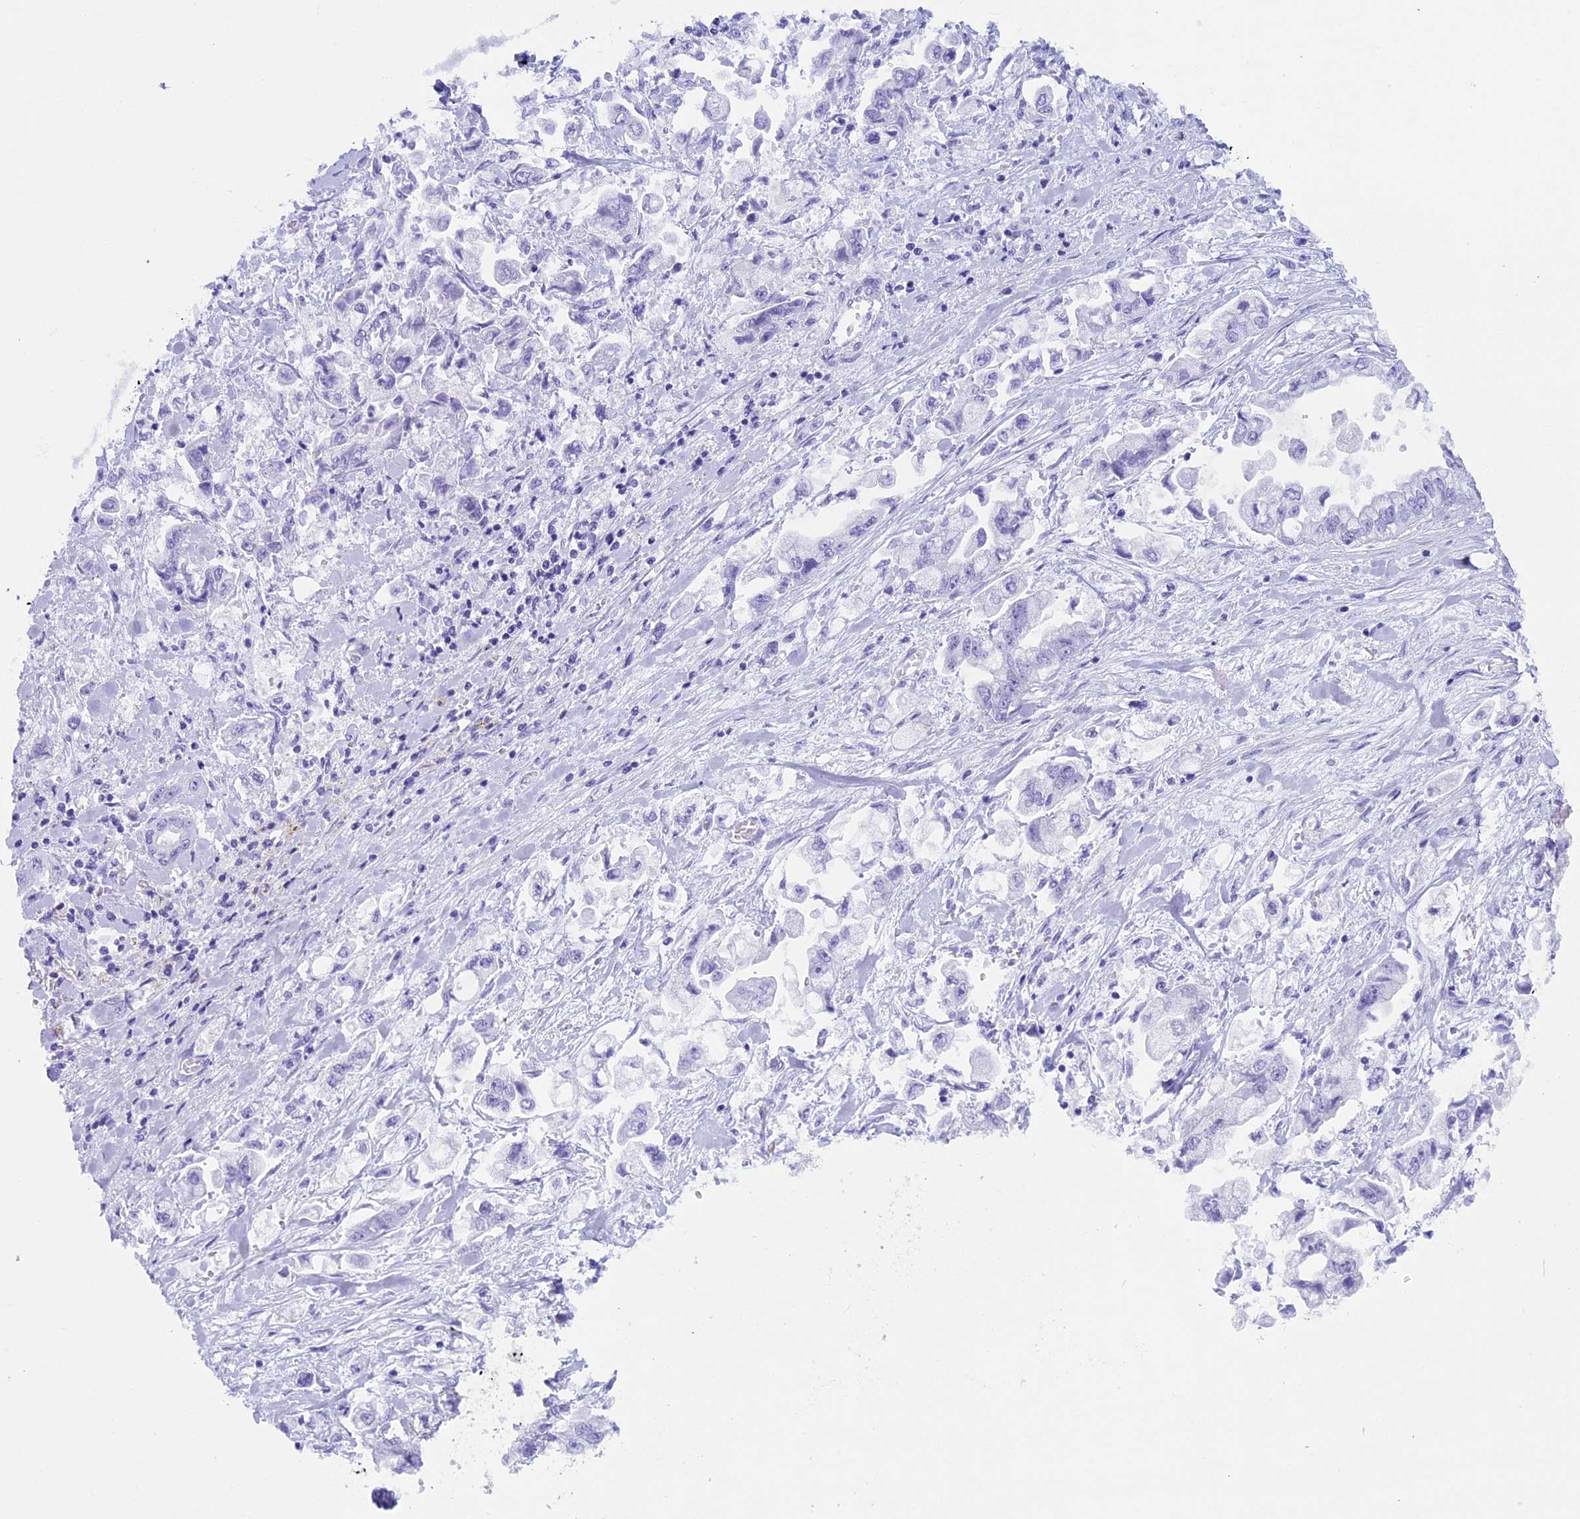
{"staining": {"intensity": "negative", "quantity": "none", "location": "none"}, "tissue": "stomach cancer", "cell_type": "Tumor cells", "image_type": "cancer", "snomed": [{"axis": "morphology", "description": "Adenocarcinoma, NOS"}, {"axis": "topography", "description": "Stomach"}], "caption": "High magnification brightfield microscopy of stomach adenocarcinoma stained with DAB (3,3'-diaminobenzidine) (brown) and counterstained with hematoxylin (blue): tumor cells show no significant positivity.", "gene": "FAM169A", "patient": {"sex": "male", "age": 62}}